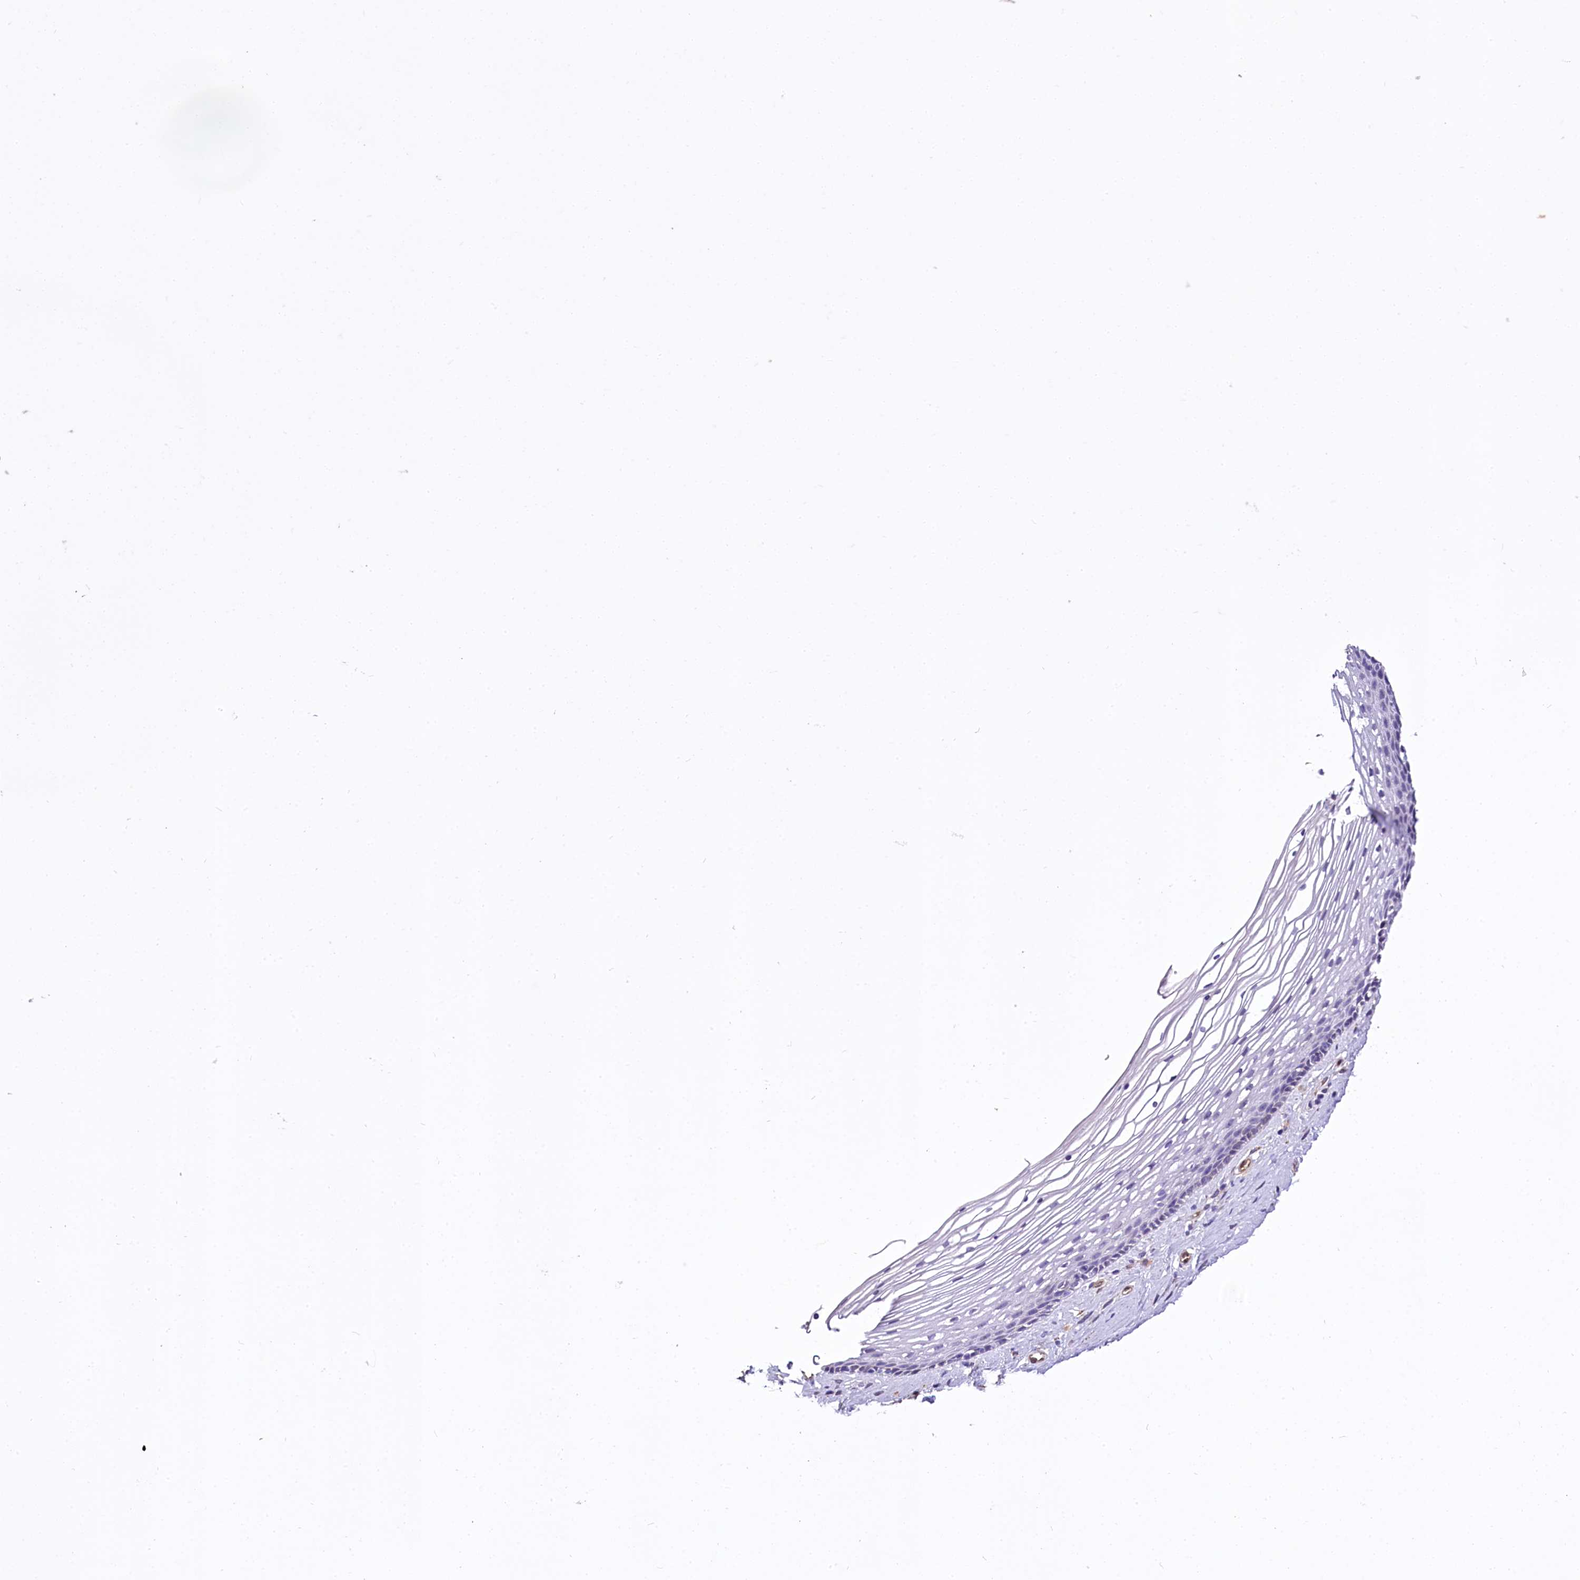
{"staining": {"intensity": "negative", "quantity": "none", "location": "none"}, "tissue": "vagina", "cell_type": "Squamous epithelial cells", "image_type": "normal", "snomed": [{"axis": "morphology", "description": "Normal tissue, NOS"}, {"axis": "topography", "description": "Vagina"}], "caption": "The immunohistochemistry micrograph has no significant expression in squamous epithelial cells of vagina. The staining was performed using DAB to visualize the protein expression in brown, while the nuclei were stained in blue with hematoxylin (Magnification: 20x).", "gene": "STXBP1", "patient": {"sex": "female", "age": 46}}